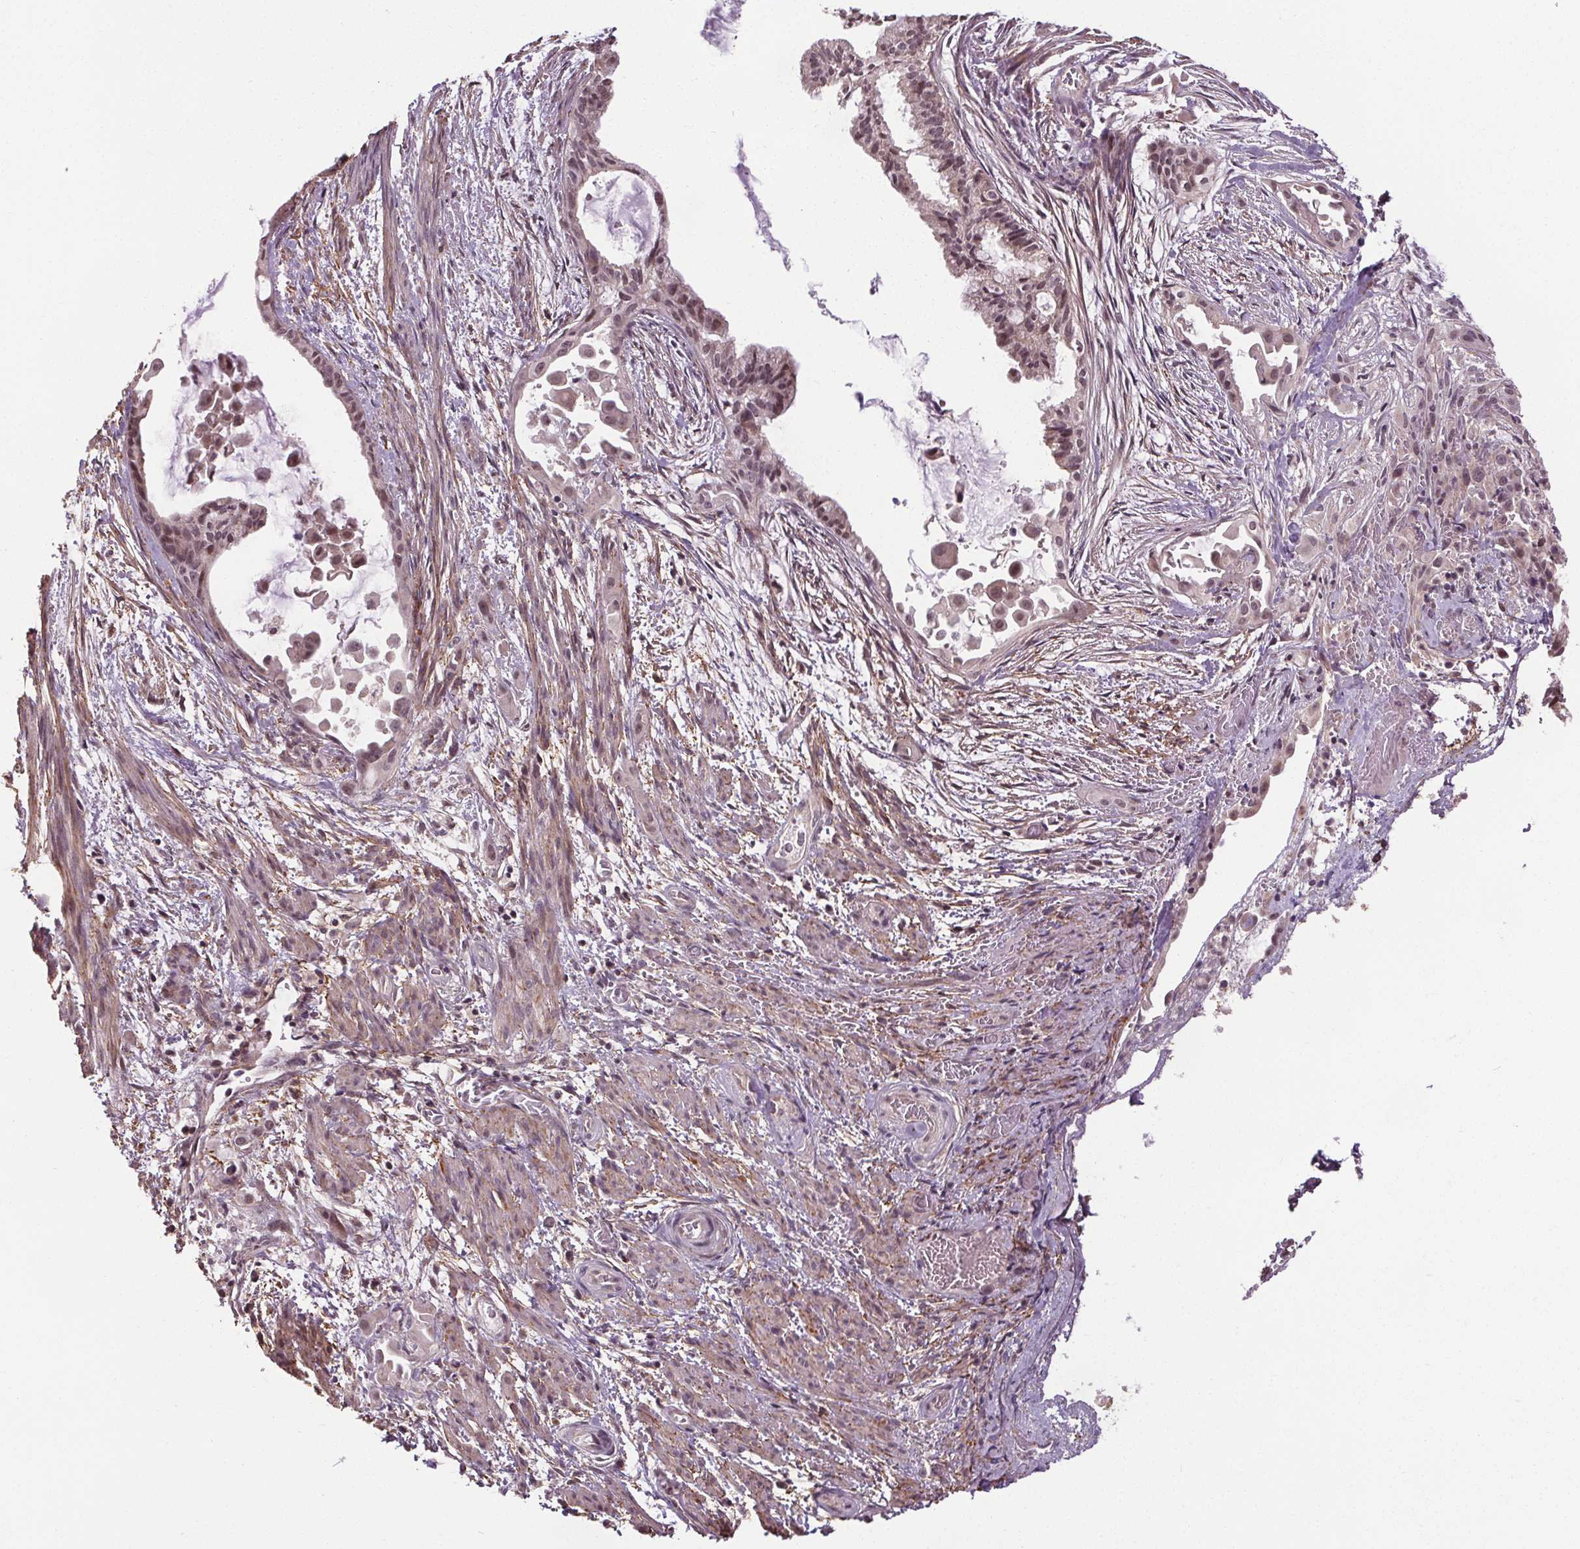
{"staining": {"intensity": "weak", "quantity": ">75%", "location": "nuclear"}, "tissue": "endometrial cancer", "cell_type": "Tumor cells", "image_type": "cancer", "snomed": [{"axis": "morphology", "description": "Adenocarcinoma, NOS"}, {"axis": "topography", "description": "Endometrium"}], "caption": "Endometrial cancer (adenocarcinoma) stained for a protein (brown) shows weak nuclear positive positivity in approximately >75% of tumor cells.", "gene": "KIAA0232", "patient": {"sex": "female", "age": 86}}